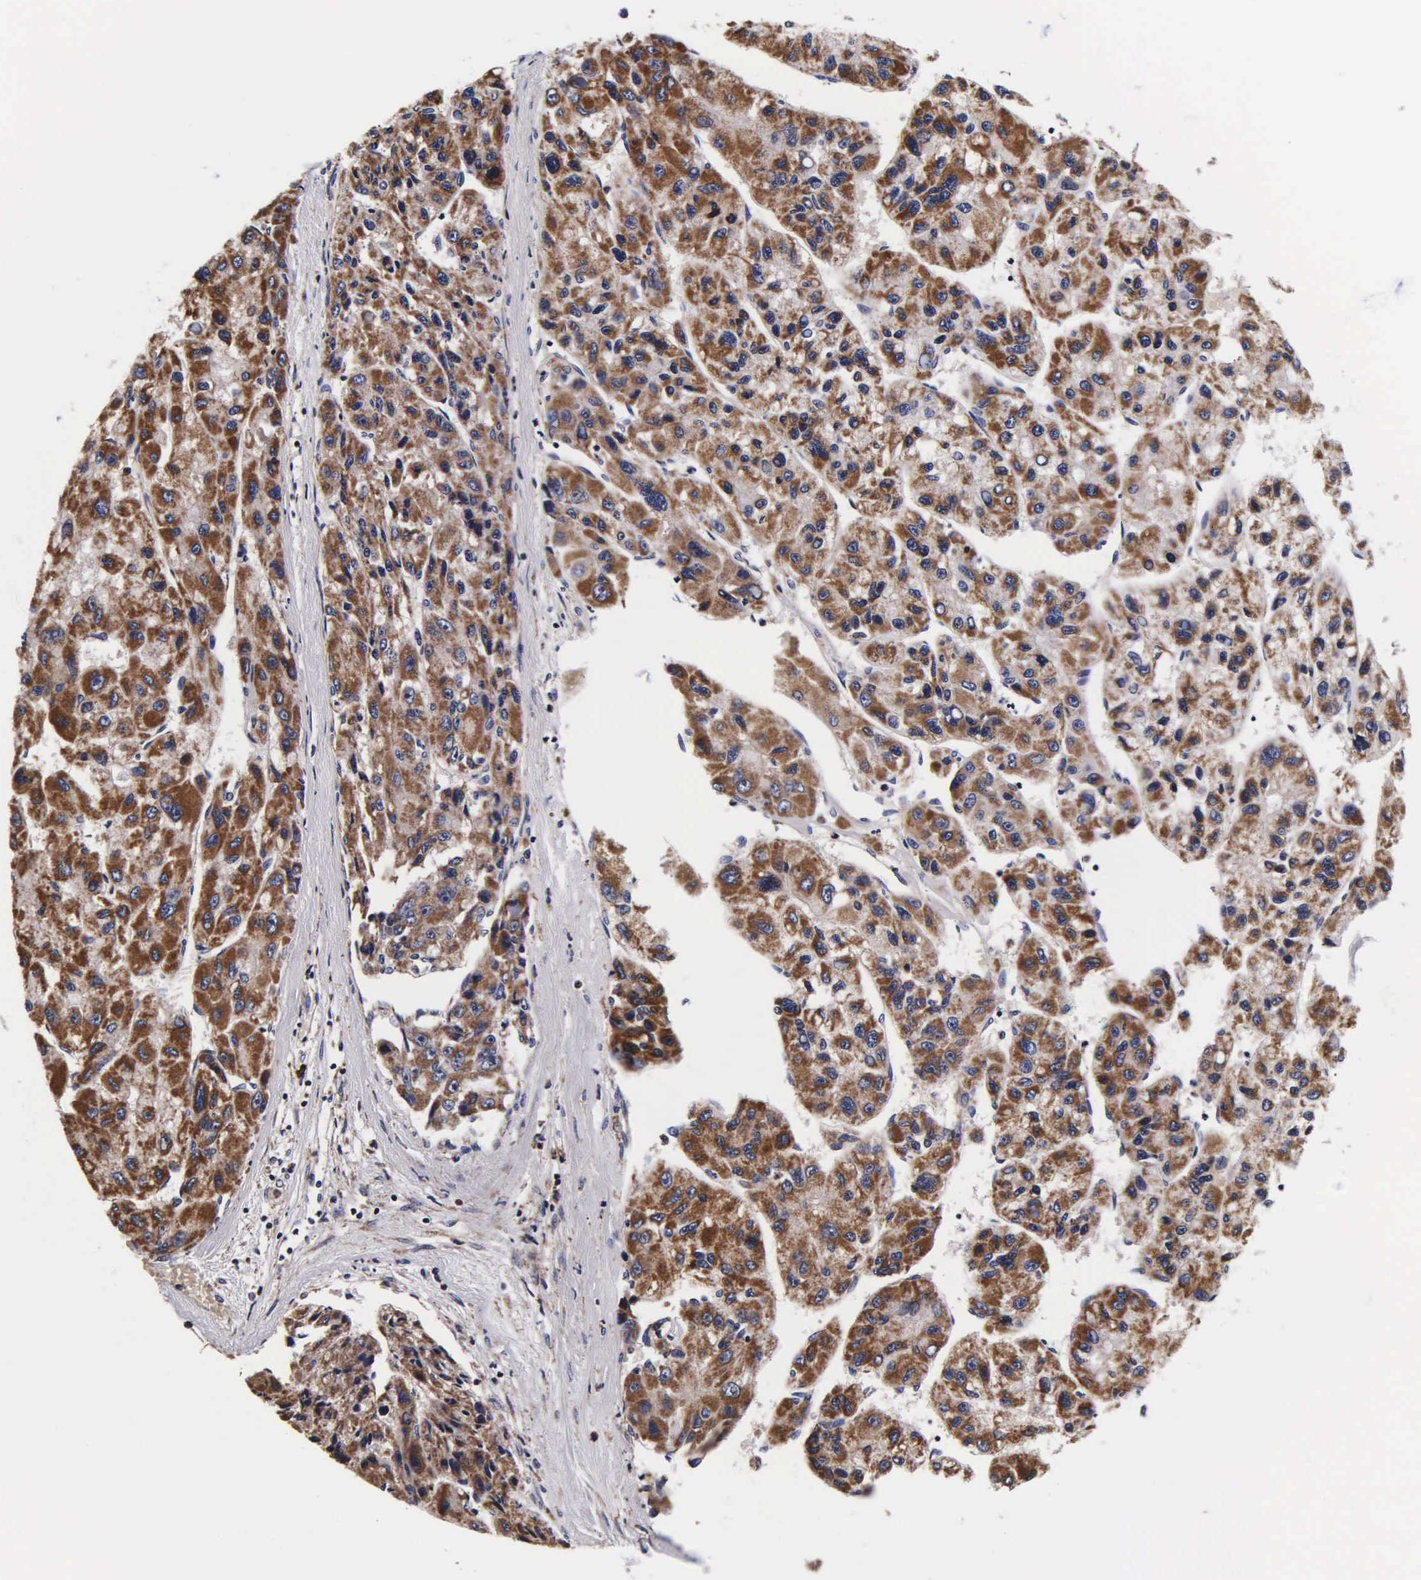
{"staining": {"intensity": "moderate", "quantity": ">75%", "location": "cytoplasmic/membranous"}, "tissue": "liver cancer", "cell_type": "Tumor cells", "image_type": "cancer", "snomed": [{"axis": "morphology", "description": "Carcinoma, Hepatocellular, NOS"}, {"axis": "topography", "description": "Liver"}], "caption": "Human liver cancer (hepatocellular carcinoma) stained for a protein (brown) reveals moderate cytoplasmic/membranous positive staining in approximately >75% of tumor cells.", "gene": "PSMA3", "patient": {"sex": "male", "age": 64}}